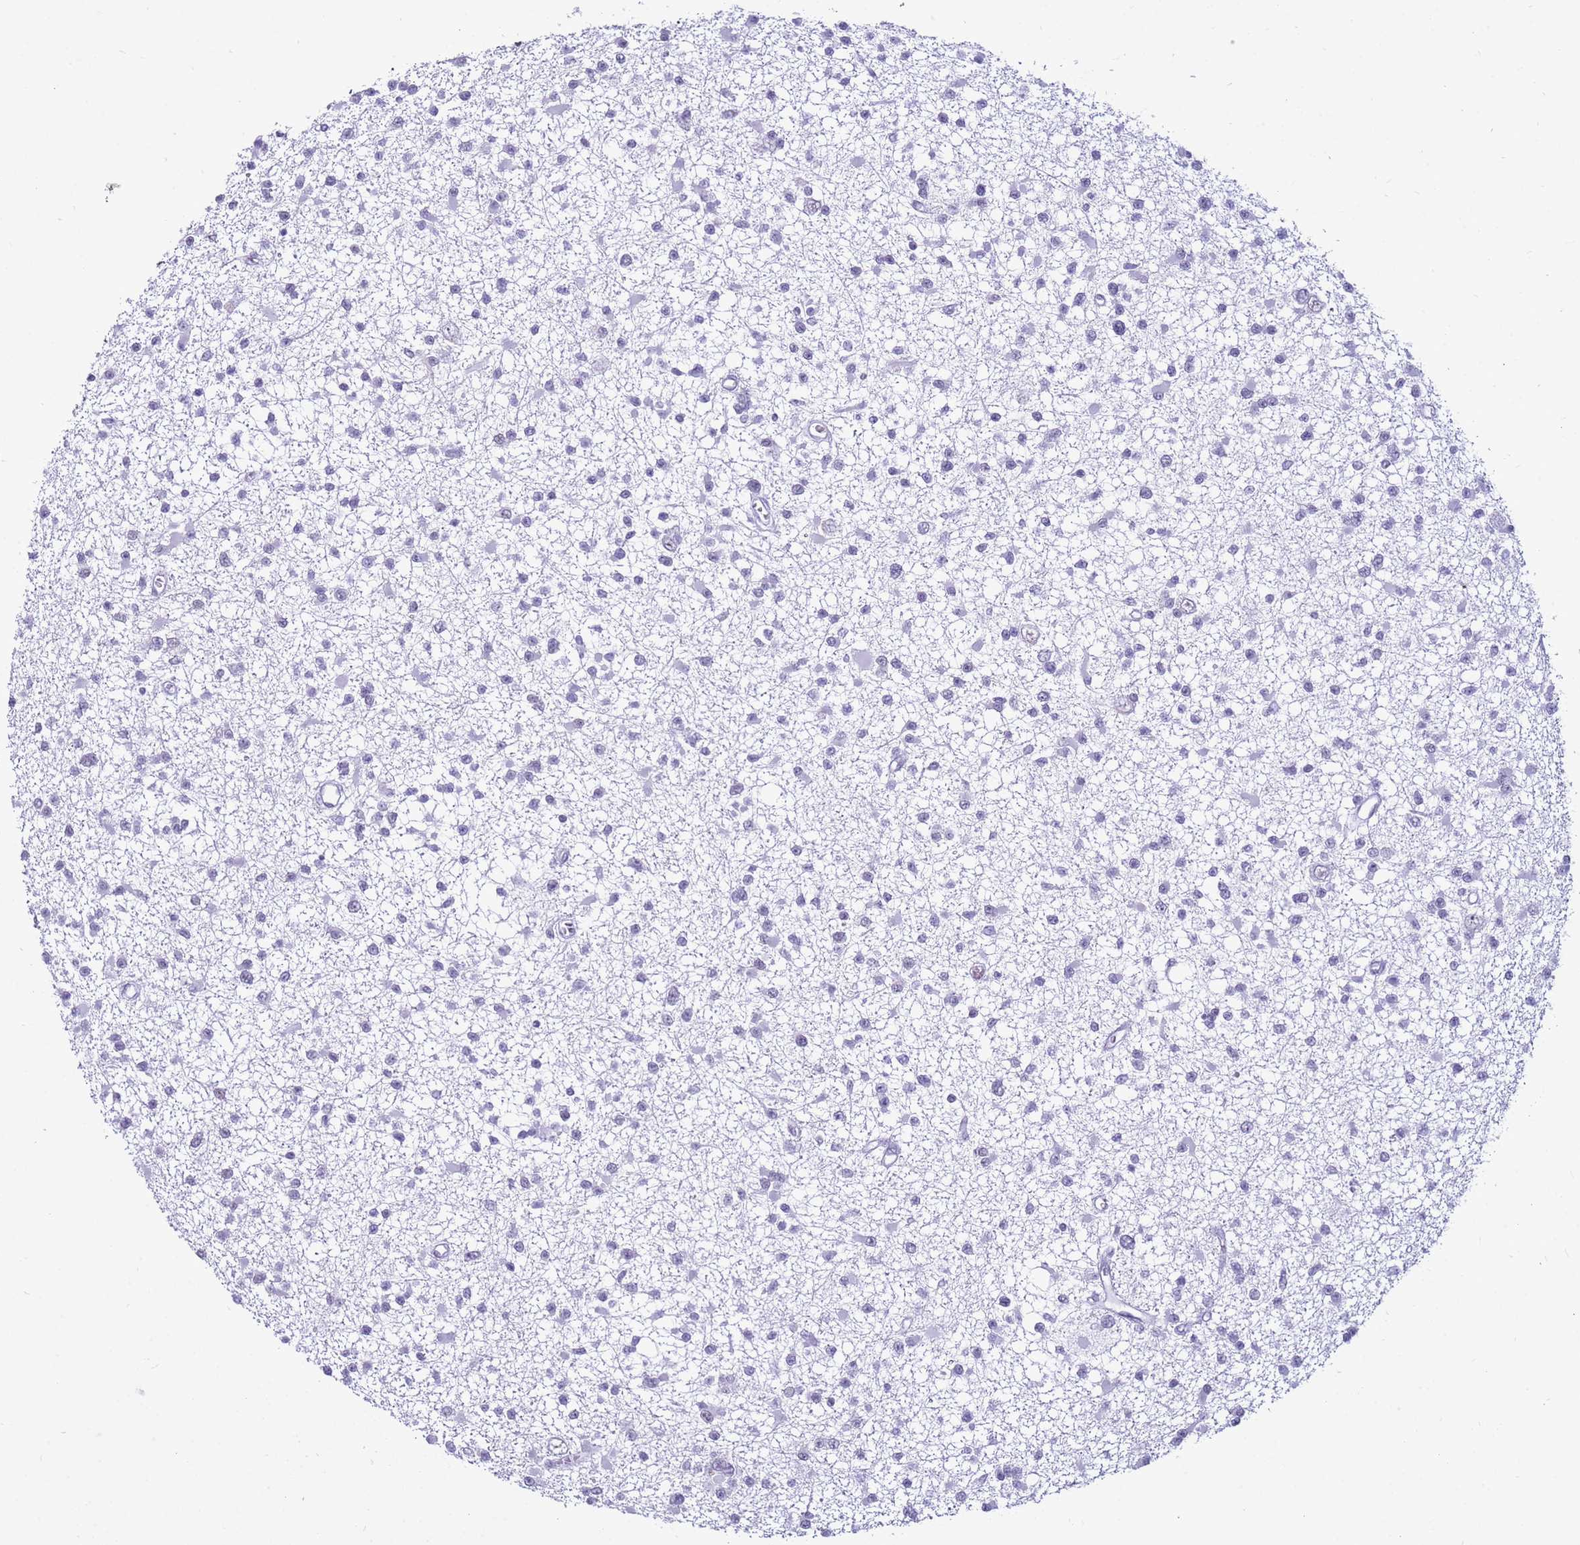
{"staining": {"intensity": "negative", "quantity": "none", "location": "none"}, "tissue": "glioma", "cell_type": "Tumor cells", "image_type": "cancer", "snomed": [{"axis": "morphology", "description": "Glioma, malignant, Low grade"}, {"axis": "topography", "description": "Brain"}], "caption": "Glioma was stained to show a protein in brown. There is no significant positivity in tumor cells.", "gene": "DHX15", "patient": {"sex": "female", "age": 22}}